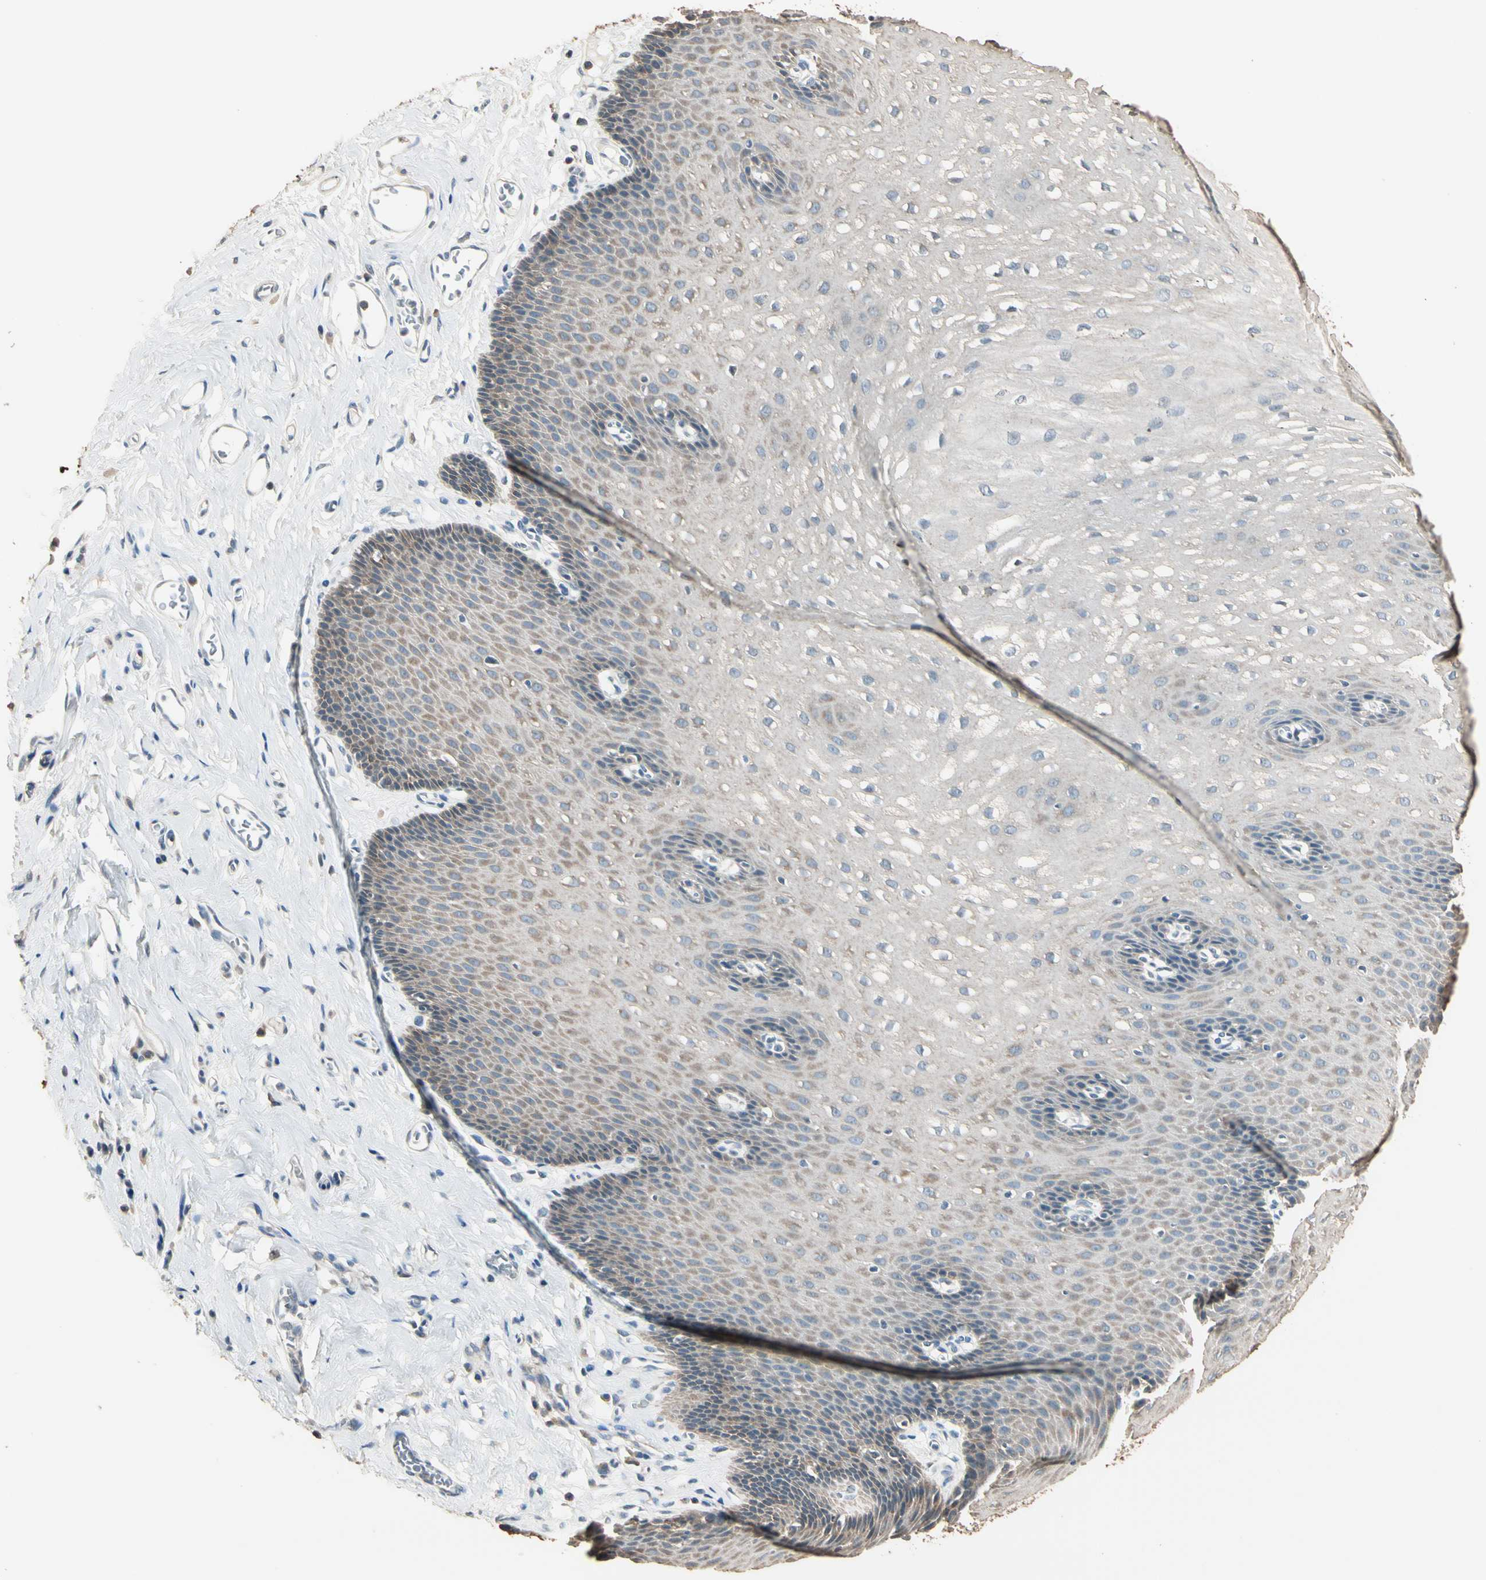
{"staining": {"intensity": "weak", "quantity": "25%-75%", "location": "cytoplasmic/membranous"}, "tissue": "esophagus", "cell_type": "Squamous epithelial cells", "image_type": "normal", "snomed": [{"axis": "morphology", "description": "Normal tissue, NOS"}, {"axis": "topography", "description": "Esophagus"}], "caption": "DAB immunohistochemical staining of normal esophagus displays weak cytoplasmic/membranous protein positivity in approximately 25%-75% of squamous epithelial cells. The protein is stained brown, and the nuclei are stained in blue (DAB (3,3'-diaminobenzidine) IHC with brightfield microscopy, high magnification).", "gene": "MAP3K7", "patient": {"sex": "male", "age": 70}}